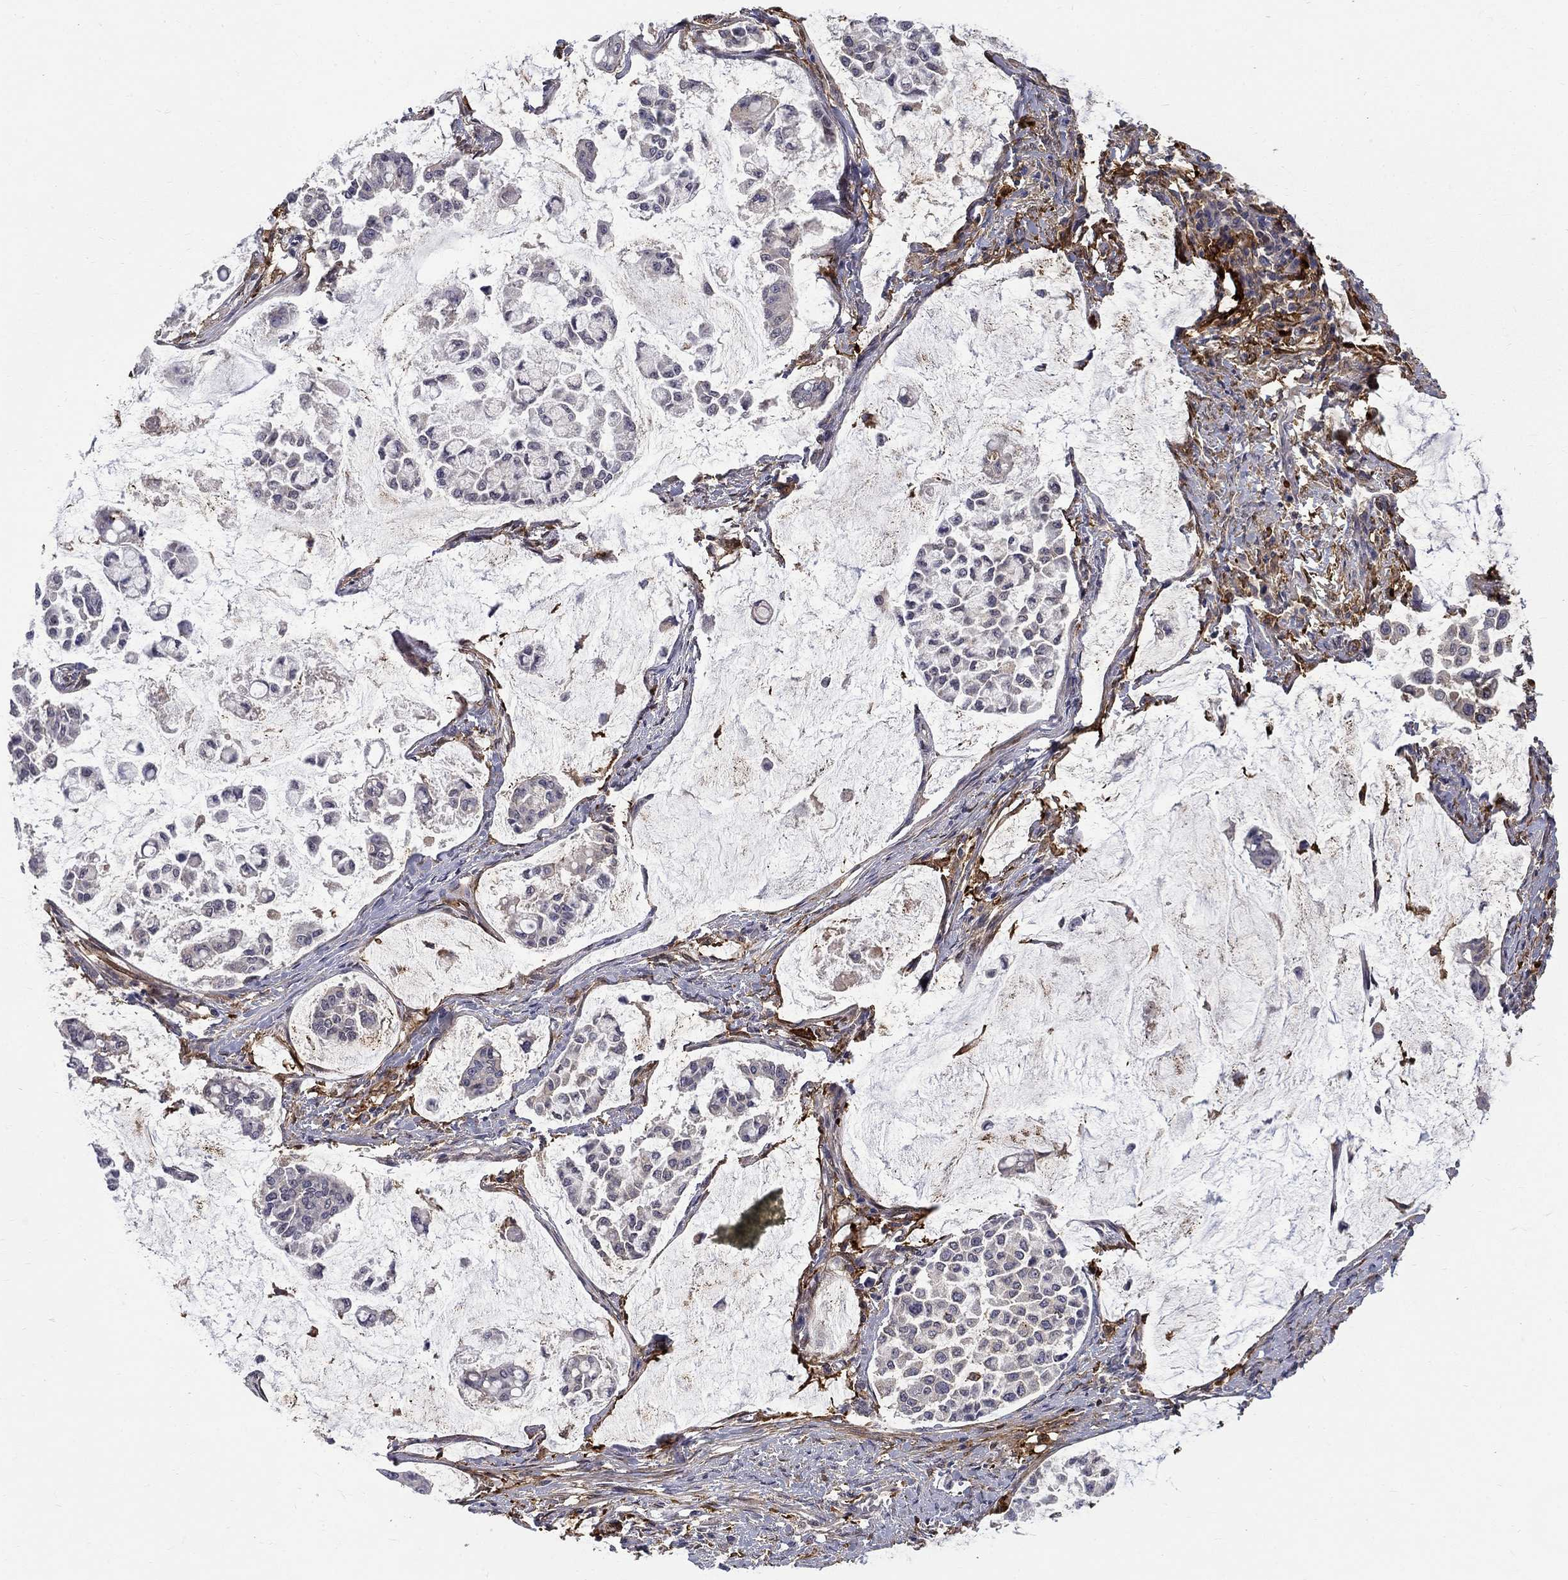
{"staining": {"intensity": "weak", "quantity": "<25%", "location": "cytoplasmic/membranous"}, "tissue": "stomach cancer", "cell_type": "Tumor cells", "image_type": "cancer", "snomed": [{"axis": "morphology", "description": "Adenocarcinoma, NOS"}, {"axis": "topography", "description": "Stomach"}], "caption": "An immunohistochemistry photomicrograph of stomach cancer (adenocarcinoma) is shown. There is no staining in tumor cells of stomach cancer (adenocarcinoma).", "gene": "PCBP3", "patient": {"sex": "male", "age": 82}}